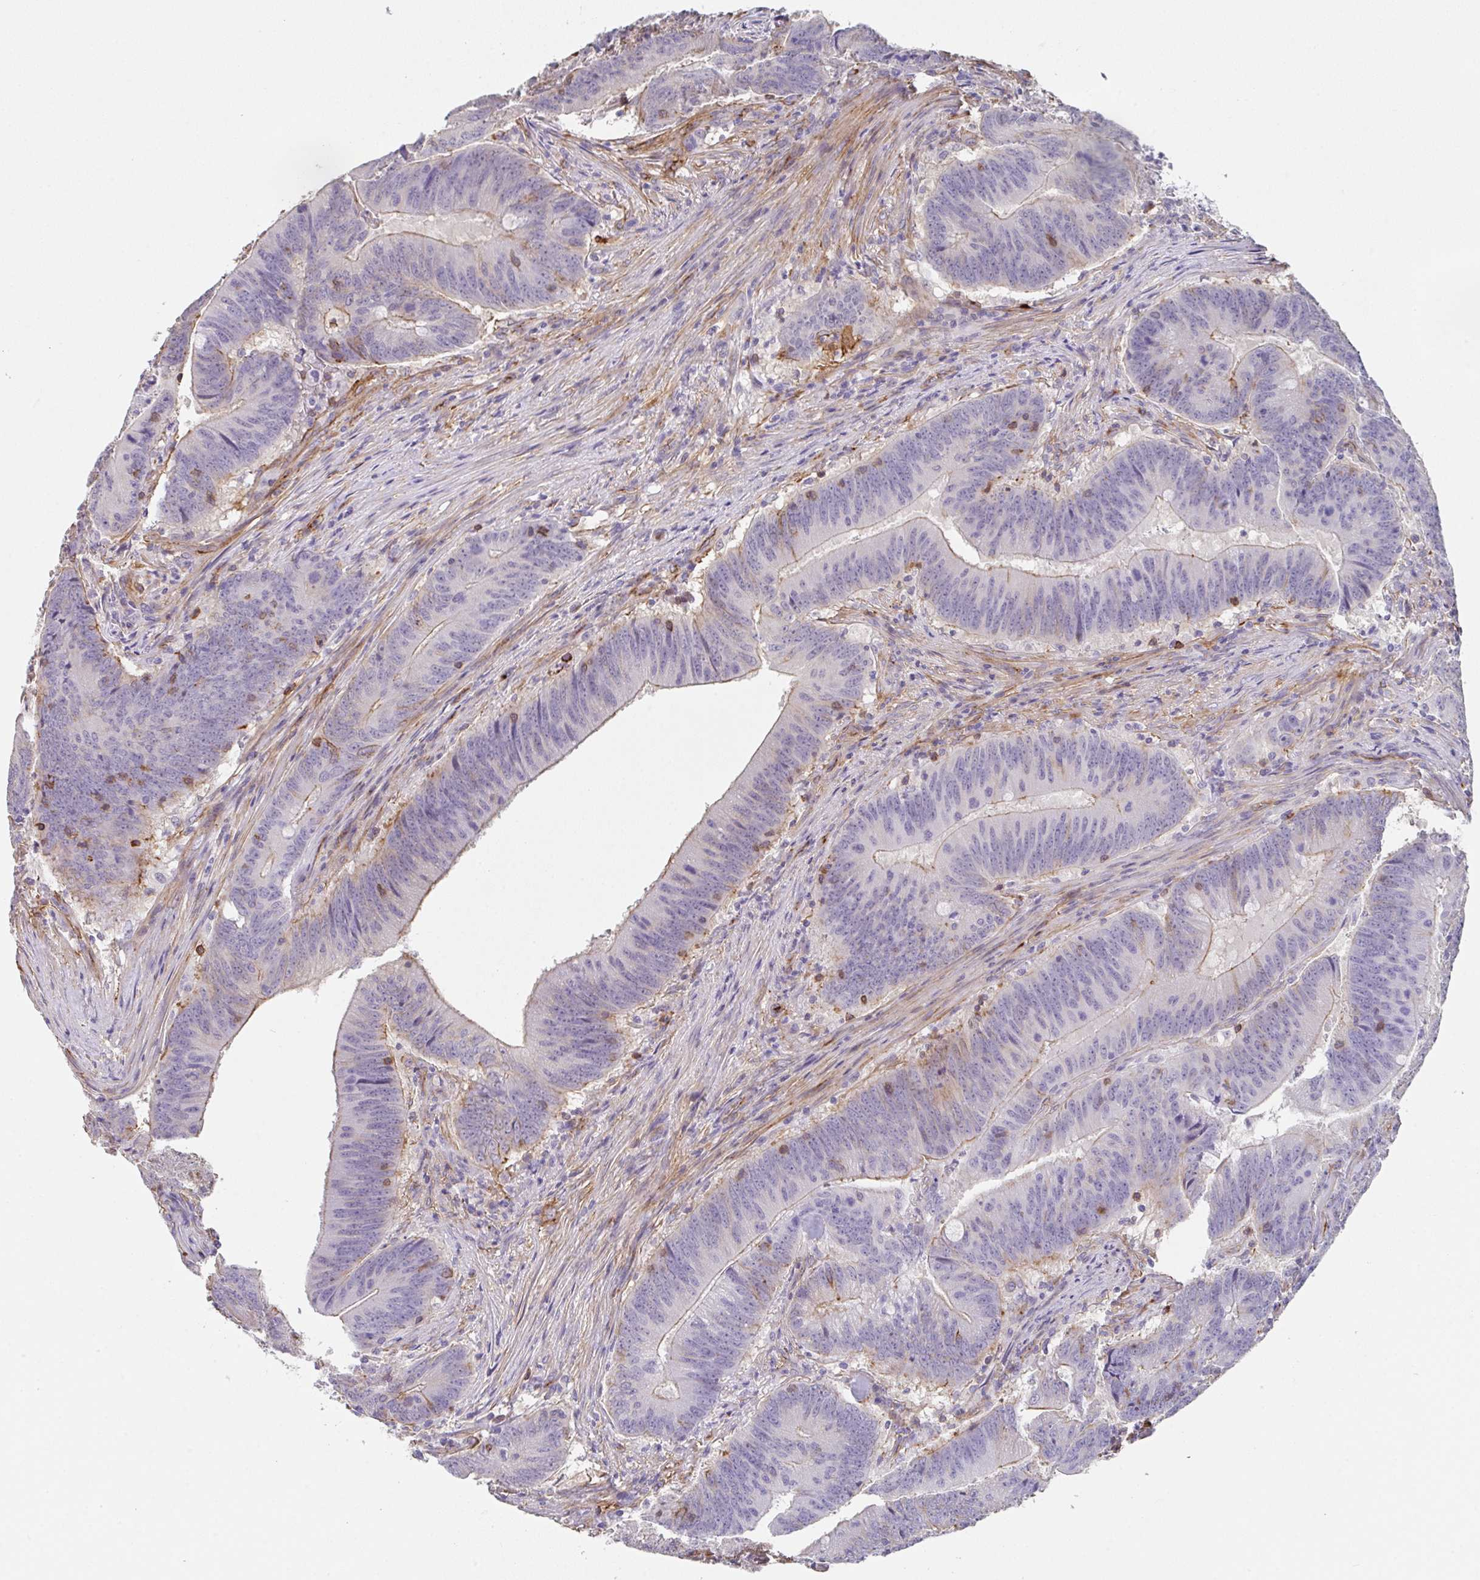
{"staining": {"intensity": "weak", "quantity": "<25%", "location": "cytoplasmic/membranous"}, "tissue": "colorectal cancer", "cell_type": "Tumor cells", "image_type": "cancer", "snomed": [{"axis": "morphology", "description": "Adenocarcinoma, NOS"}, {"axis": "topography", "description": "Colon"}], "caption": "There is no significant staining in tumor cells of adenocarcinoma (colorectal).", "gene": "DBN1", "patient": {"sex": "female", "age": 87}}